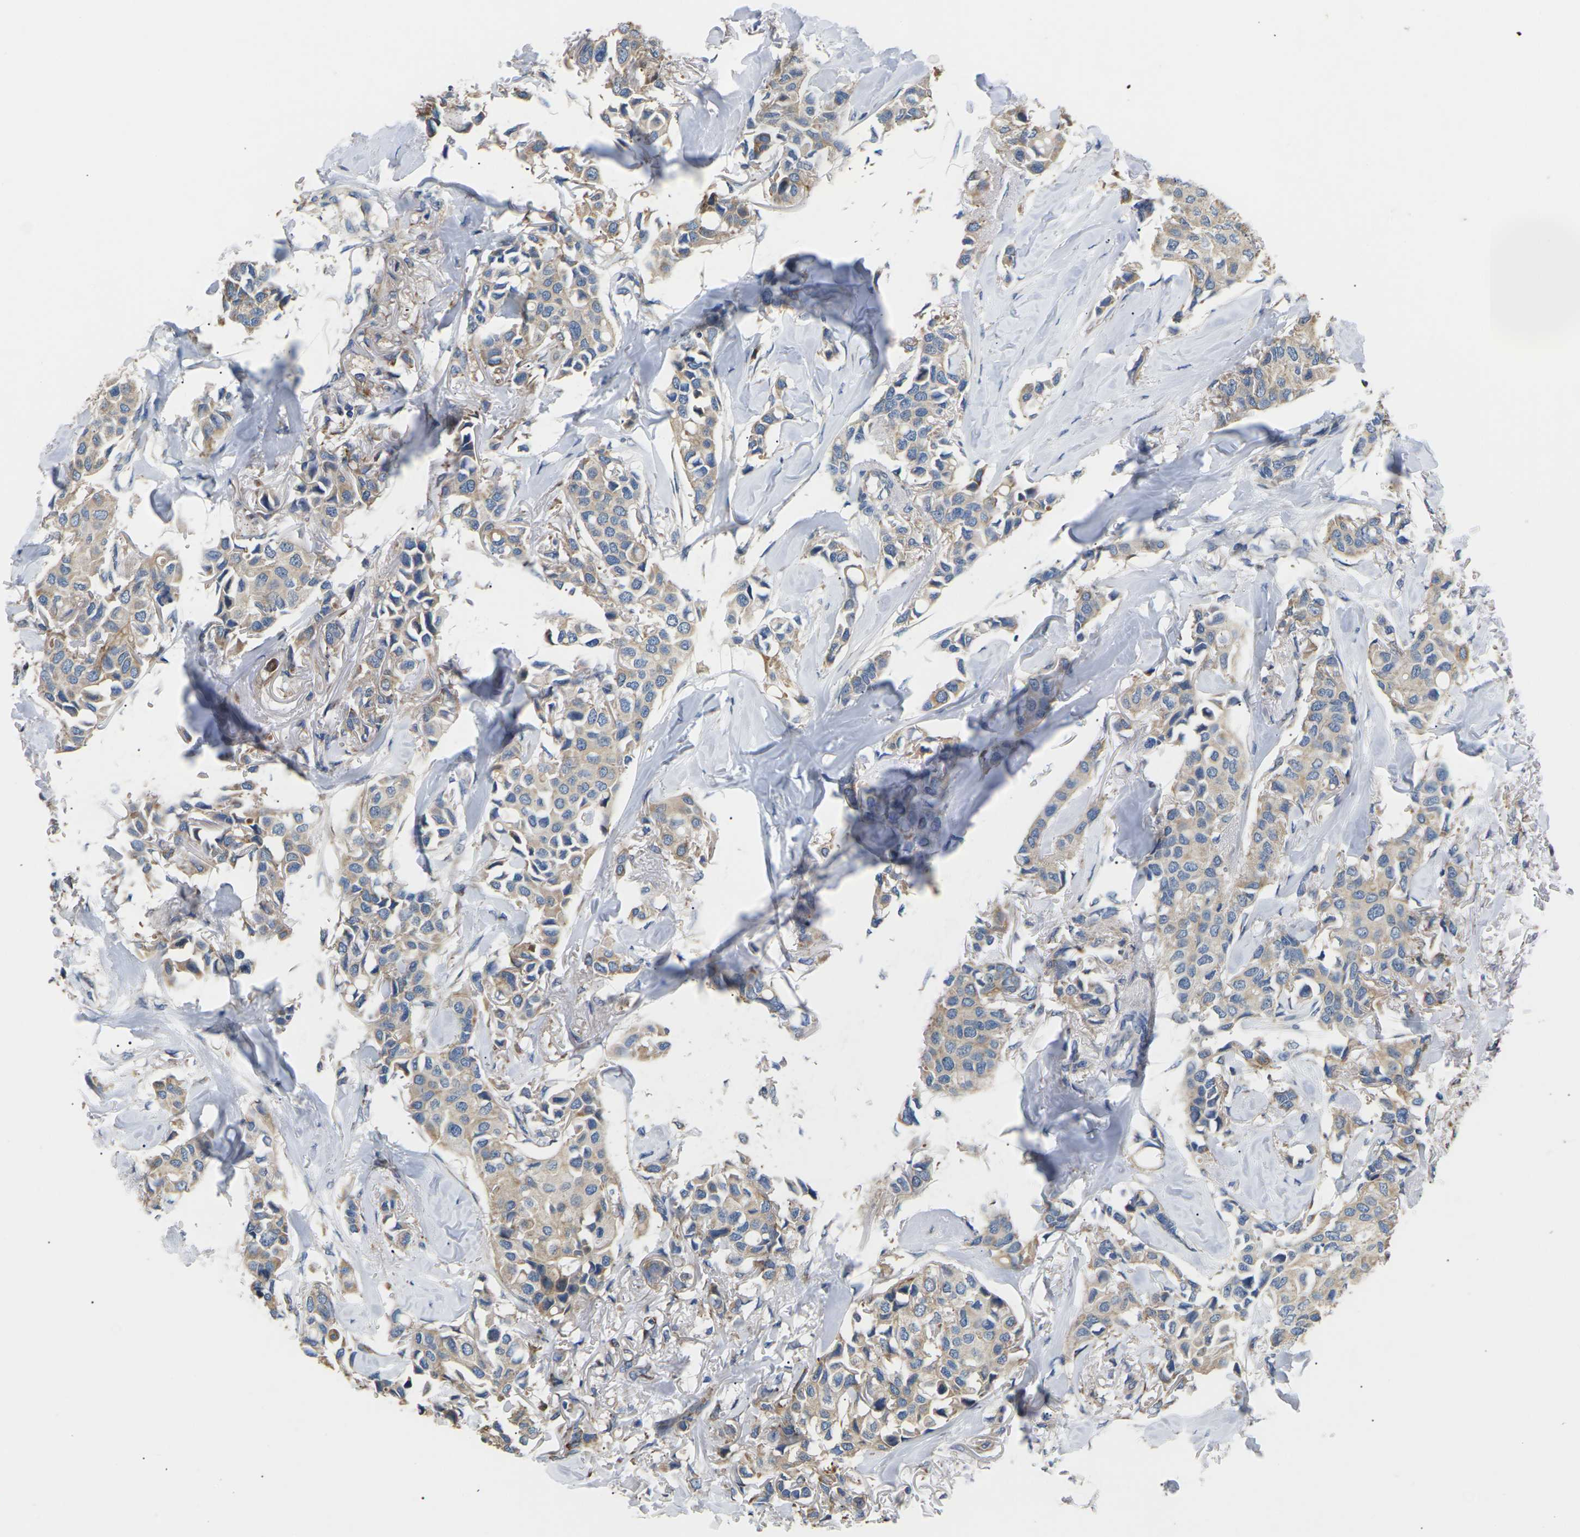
{"staining": {"intensity": "weak", "quantity": ">75%", "location": "cytoplasmic/membranous"}, "tissue": "breast cancer", "cell_type": "Tumor cells", "image_type": "cancer", "snomed": [{"axis": "morphology", "description": "Duct carcinoma"}, {"axis": "topography", "description": "Breast"}], "caption": "Weak cytoplasmic/membranous positivity is identified in about >75% of tumor cells in invasive ductal carcinoma (breast).", "gene": "KLHDC8B", "patient": {"sex": "female", "age": 80}}